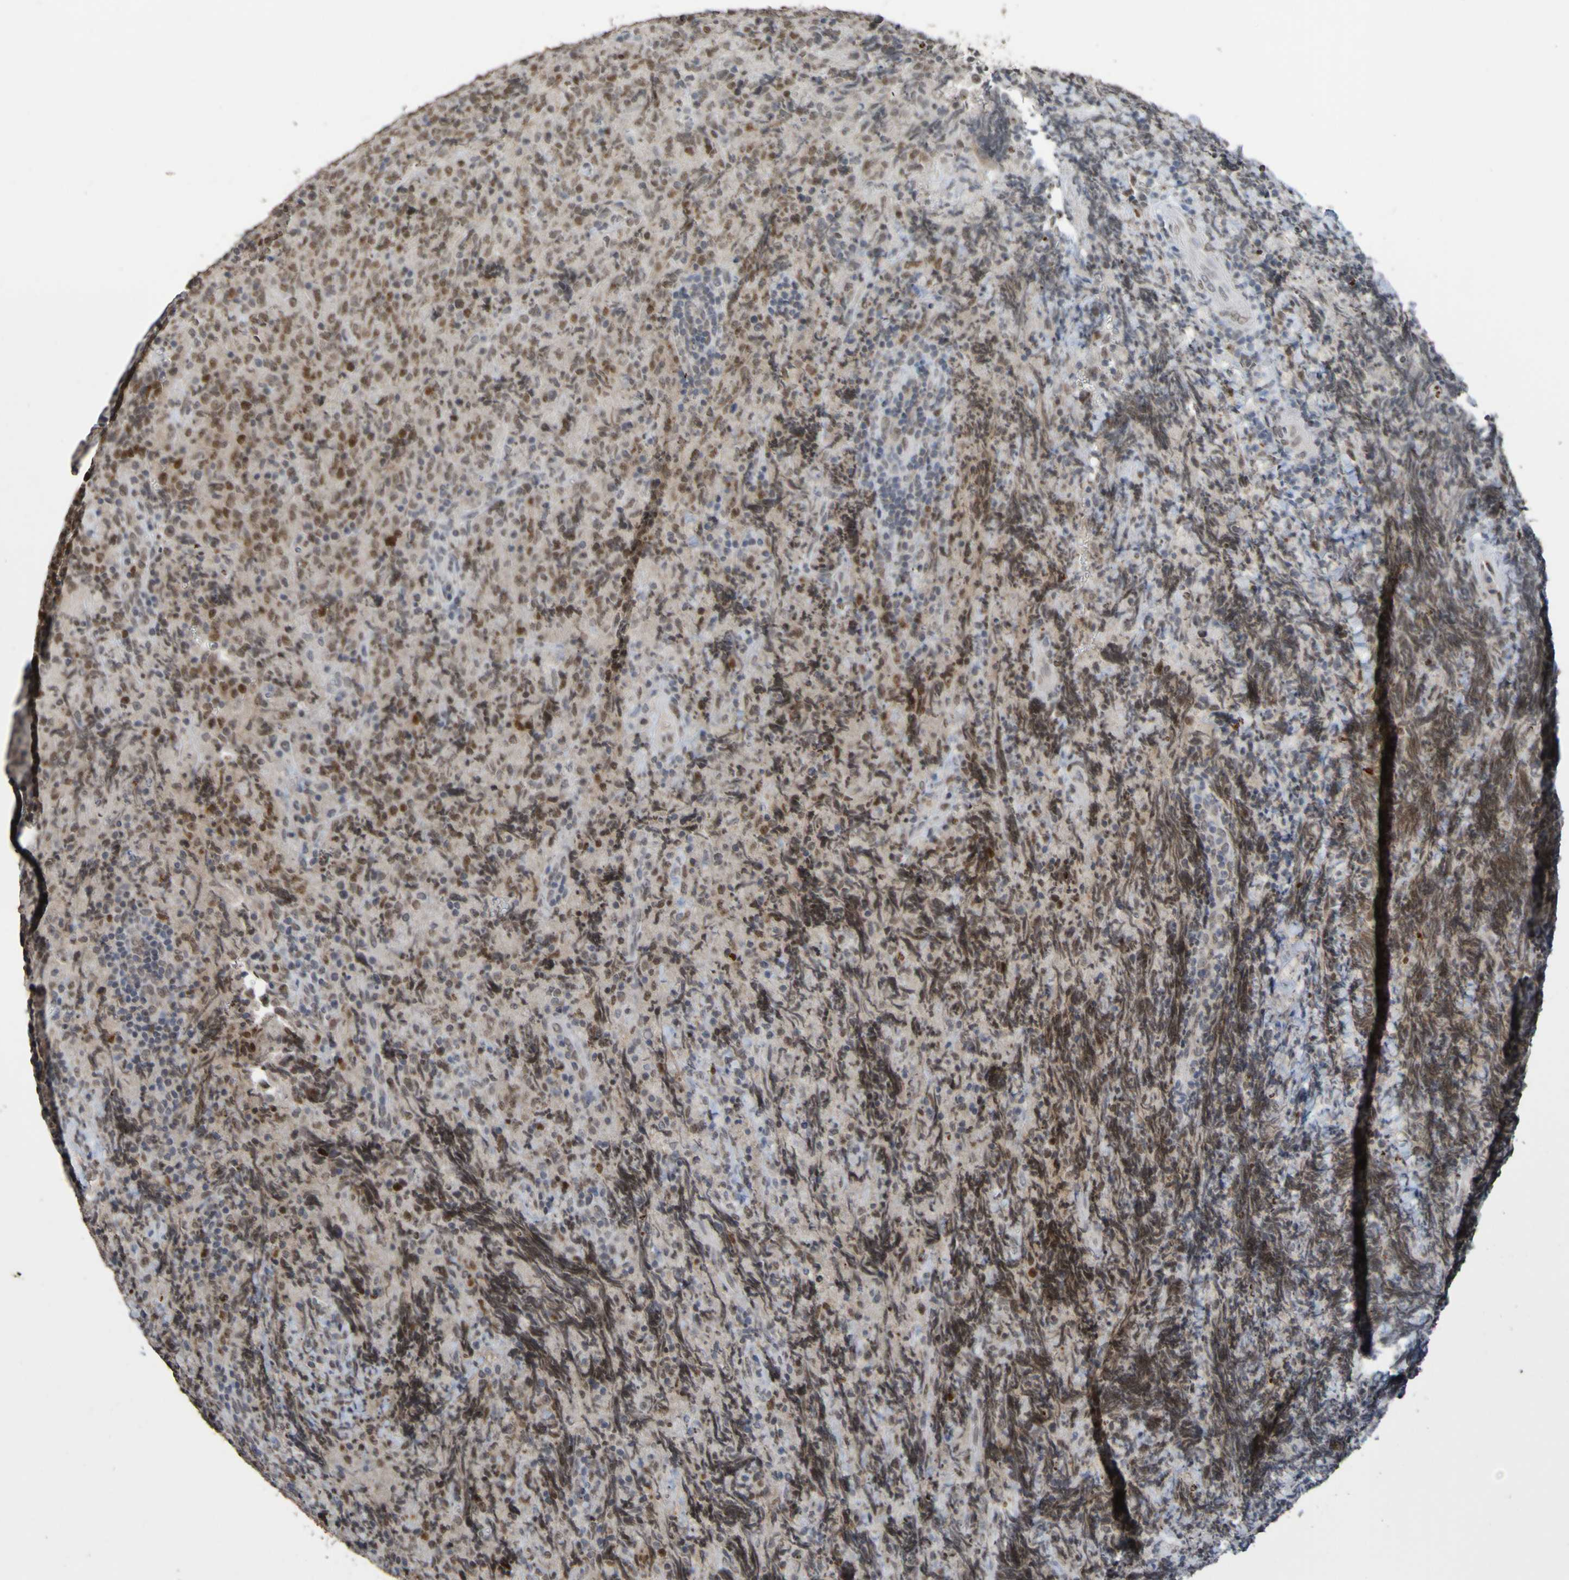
{"staining": {"intensity": "moderate", "quantity": "25%-75%", "location": "nuclear"}, "tissue": "lymphoma", "cell_type": "Tumor cells", "image_type": "cancer", "snomed": [{"axis": "morphology", "description": "Malignant lymphoma, non-Hodgkin's type, High grade"}, {"axis": "topography", "description": "Tonsil"}], "caption": "Brown immunohistochemical staining in malignant lymphoma, non-Hodgkin's type (high-grade) reveals moderate nuclear expression in approximately 25%-75% of tumor cells. Immunohistochemistry stains the protein in brown and the nuclei are stained blue.", "gene": "ALKBH2", "patient": {"sex": "female", "age": 36}}